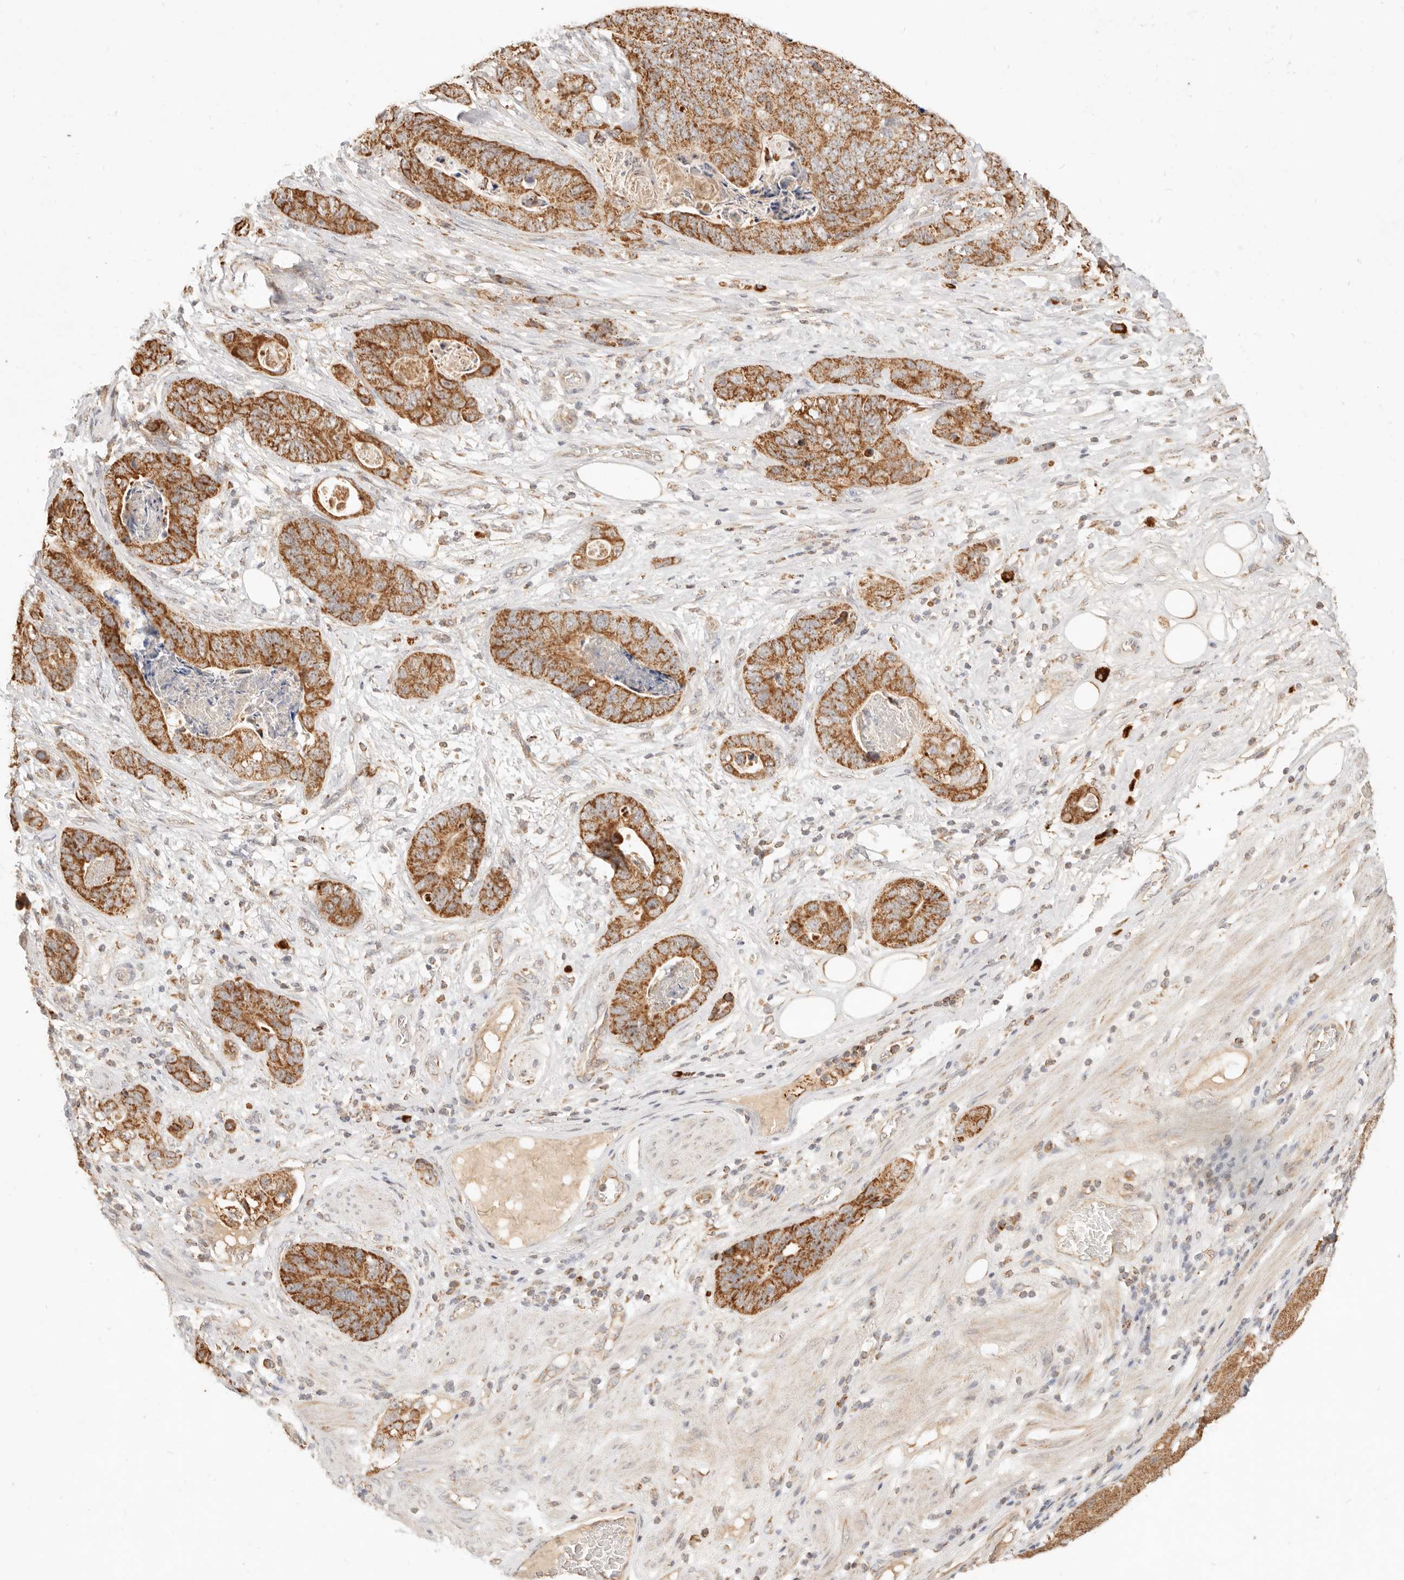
{"staining": {"intensity": "strong", "quantity": ">75%", "location": "cytoplasmic/membranous"}, "tissue": "stomach cancer", "cell_type": "Tumor cells", "image_type": "cancer", "snomed": [{"axis": "morphology", "description": "Normal tissue, NOS"}, {"axis": "morphology", "description": "Adenocarcinoma, NOS"}, {"axis": "topography", "description": "Stomach"}], "caption": "Immunohistochemistry of stomach cancer (adenocarcinoma) displays high levels of strong cytoplasmic/membranous staining in approximately >75% of tumor cells.", "gene": "CPLANE2", "patient": {"sex": "female", "age": 89}}